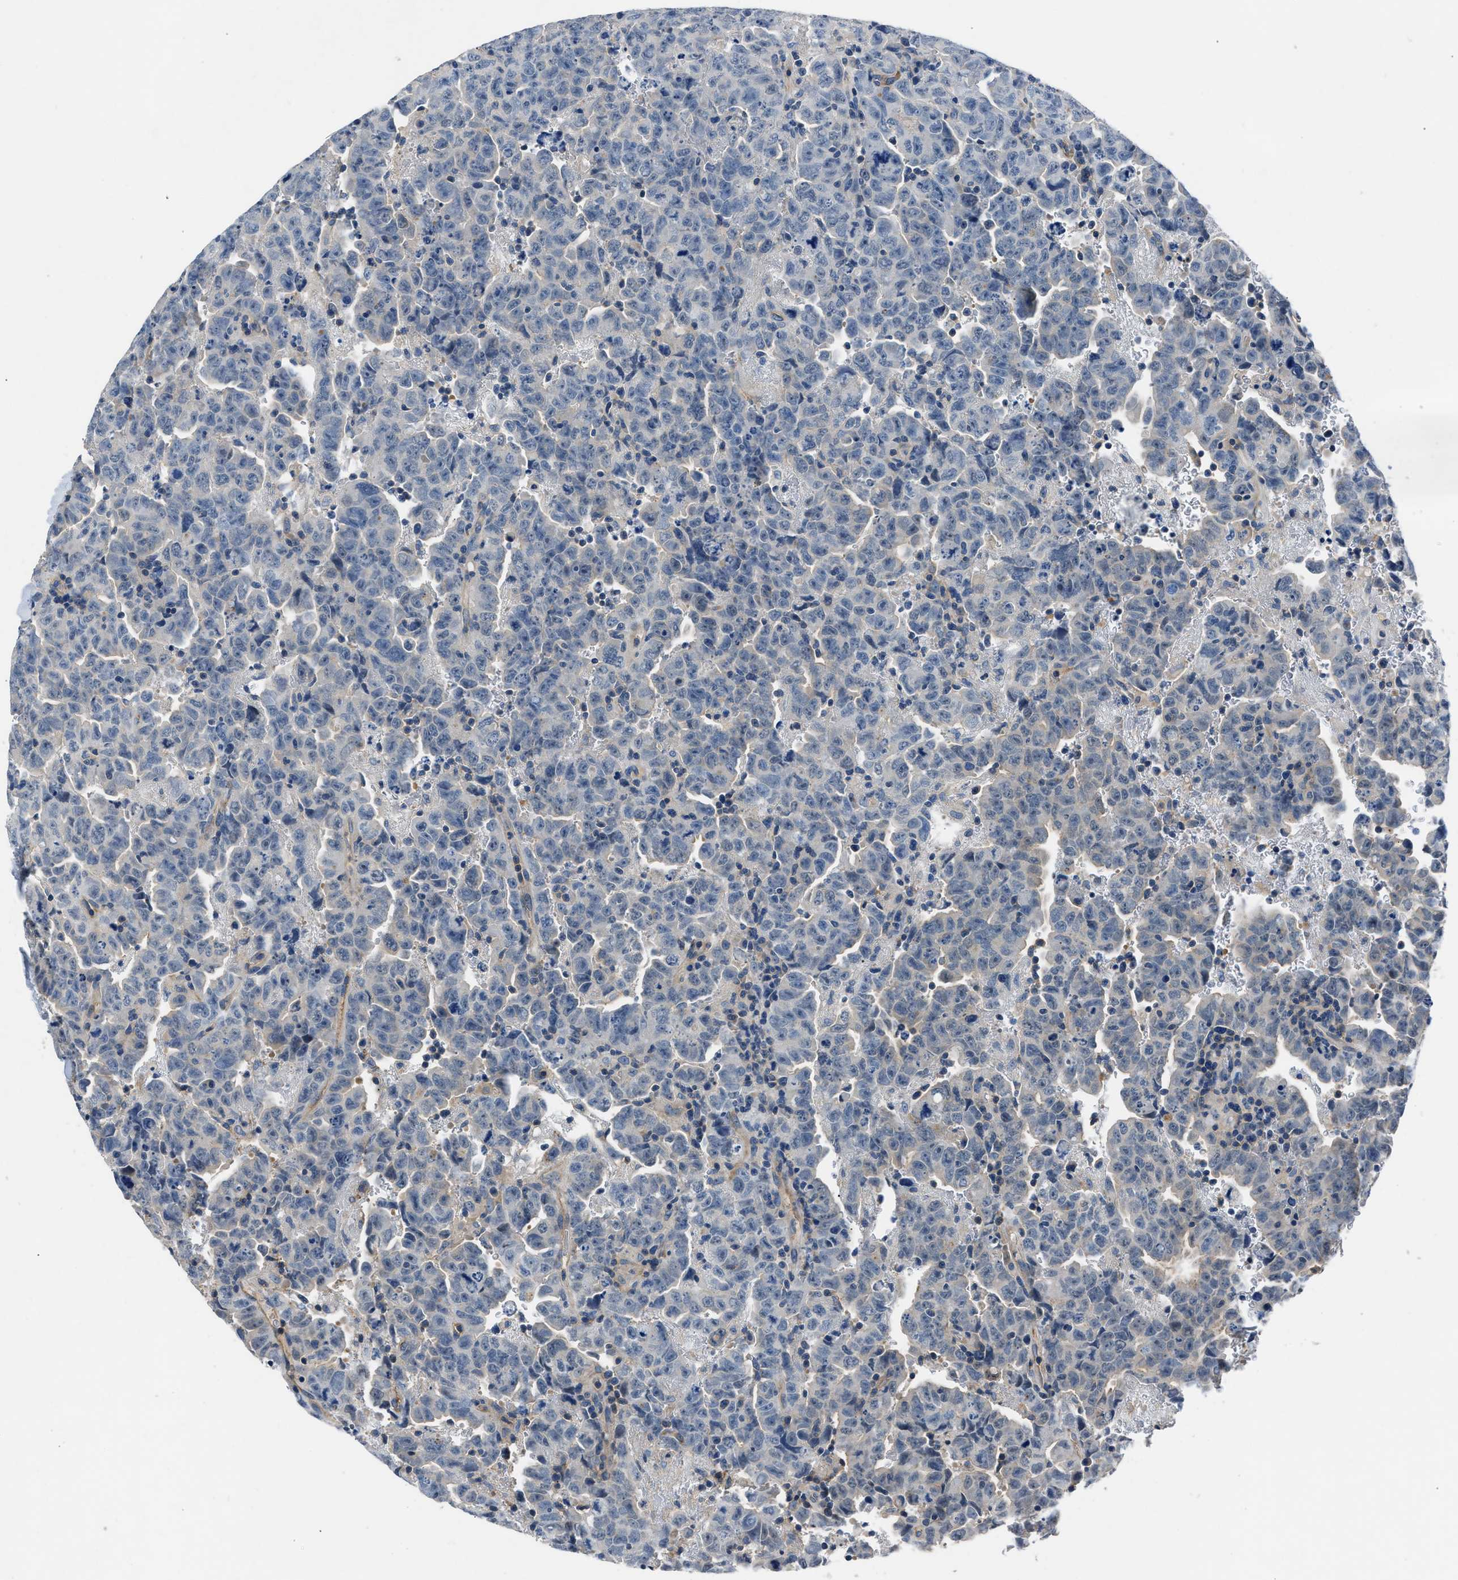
{"staining": {"intensity": "negative", "quantity": "none", "location": "none"}, "tissue": "testis cancer", "cell_type": "Tumor cells", "image_type": "cancer", "snomed": [{"axis": "morphology", "description": "Carcinoma, Embryonal, NOS"}, {"axis": "topography", "description": "Testis"}], "caption": "Immunohistochemistry image of neoplastic tissue: human embryonal carcinoma (testis) stained with DAB (3,3'-diaminobenzidine) displays no significant protein expression in tumor cells.", "gene": "DNAAF5", "patient": {"sex": "male", "age": 28}}